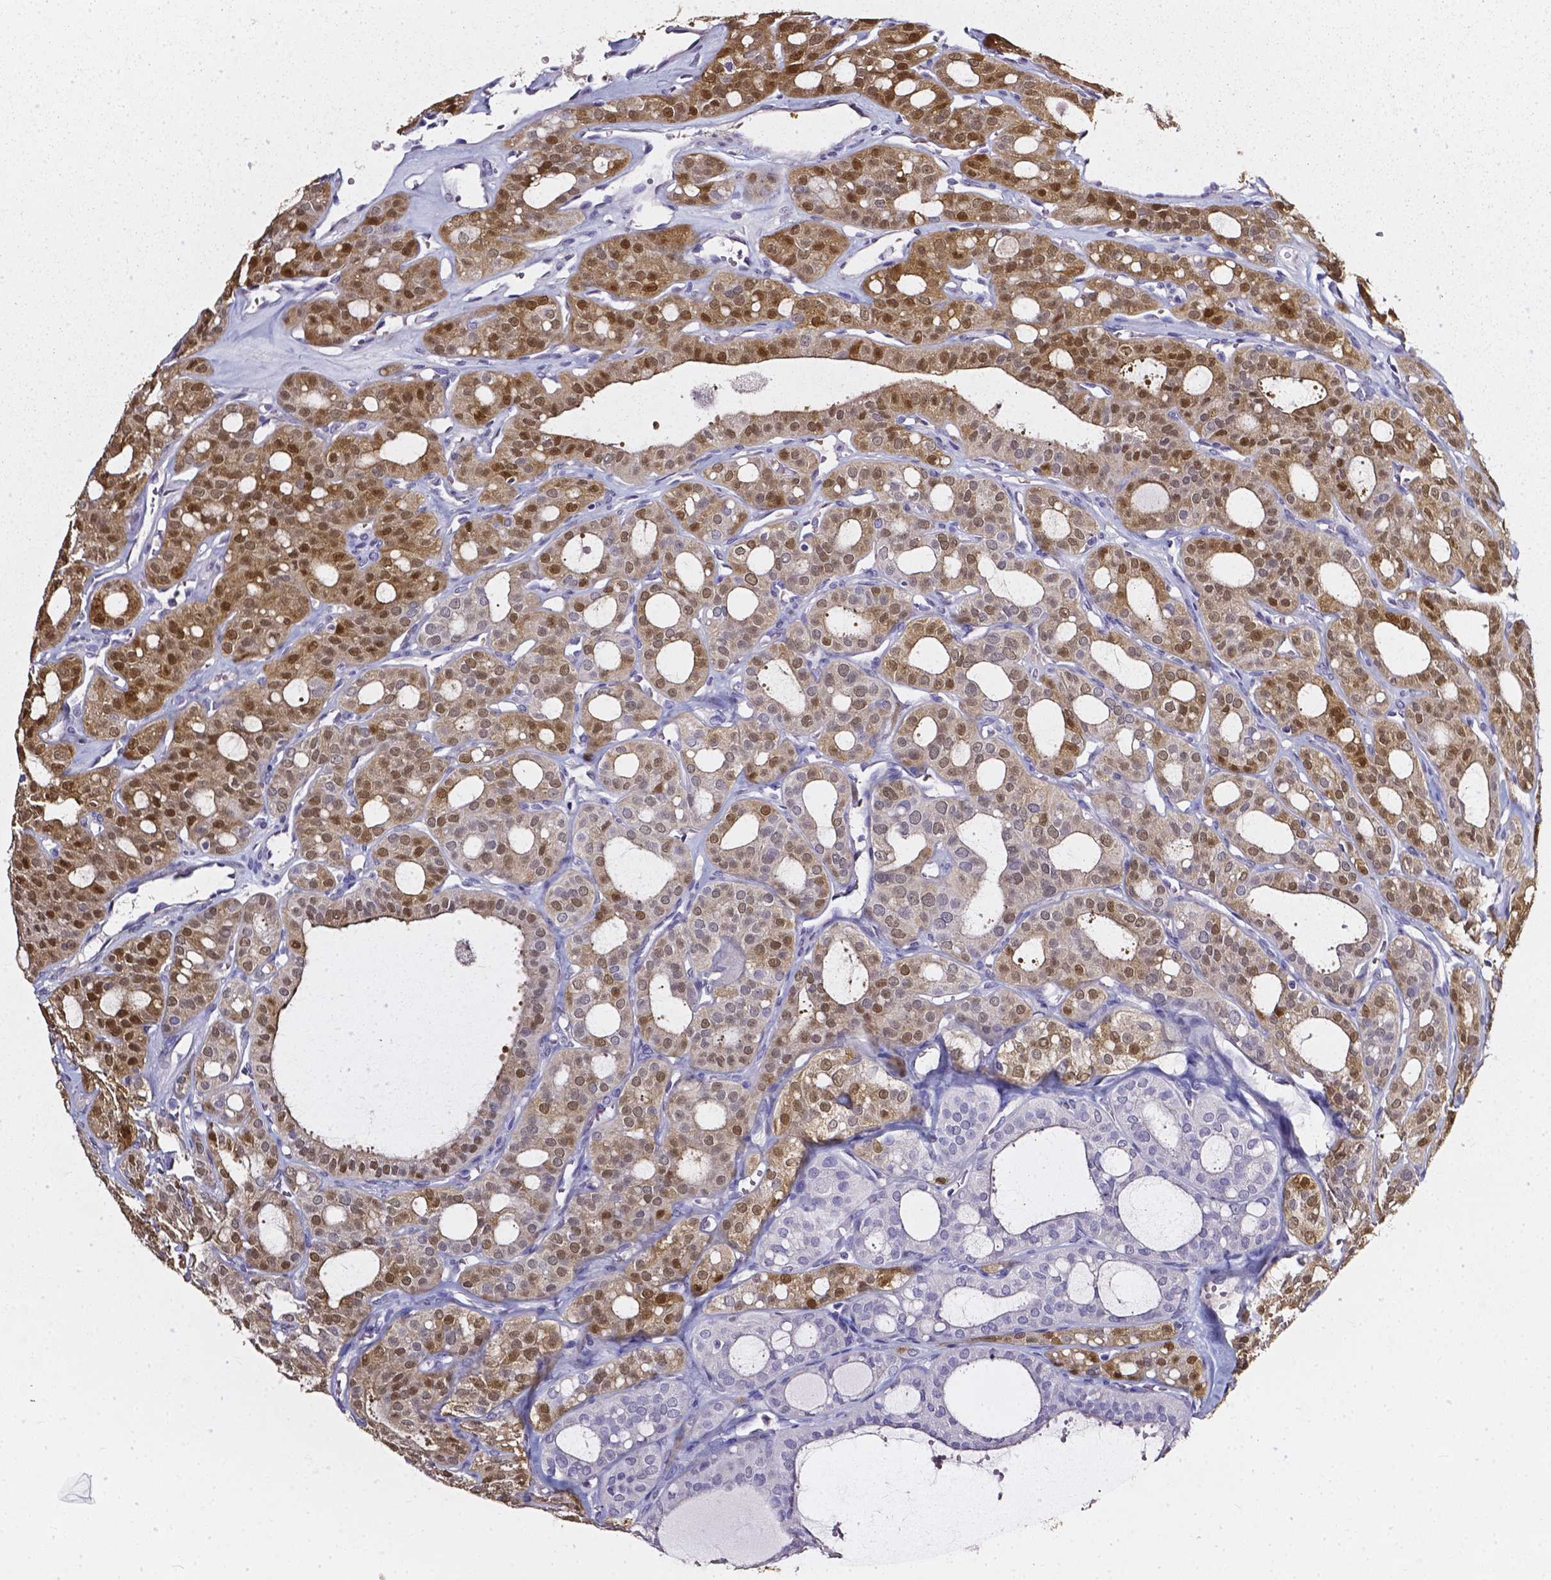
{"staining": {"intensity": "moderate", "quantity": ">75%", "location": "cytoplasmic/membranous,nuclear"}, "tissue": "thyroid cancer", "cell_type": "Tumor cells", "image_type": "cancer", "snomed": [{"axis": "morphology", "description": "Follicular adenoma carcinoma, NOS"}, {"axis": "topography", "description": "Thyroid gland"}], "caption": "Moderate cytoplasmic/membranous and nuclear protein staining is present in about >75% of tumor cells in thyroid cancer. (DAB IHC with brightfield microscopy, high magnification).", "gene": "AKR1B10", "patient": {"sex": "male", "age": 75}}